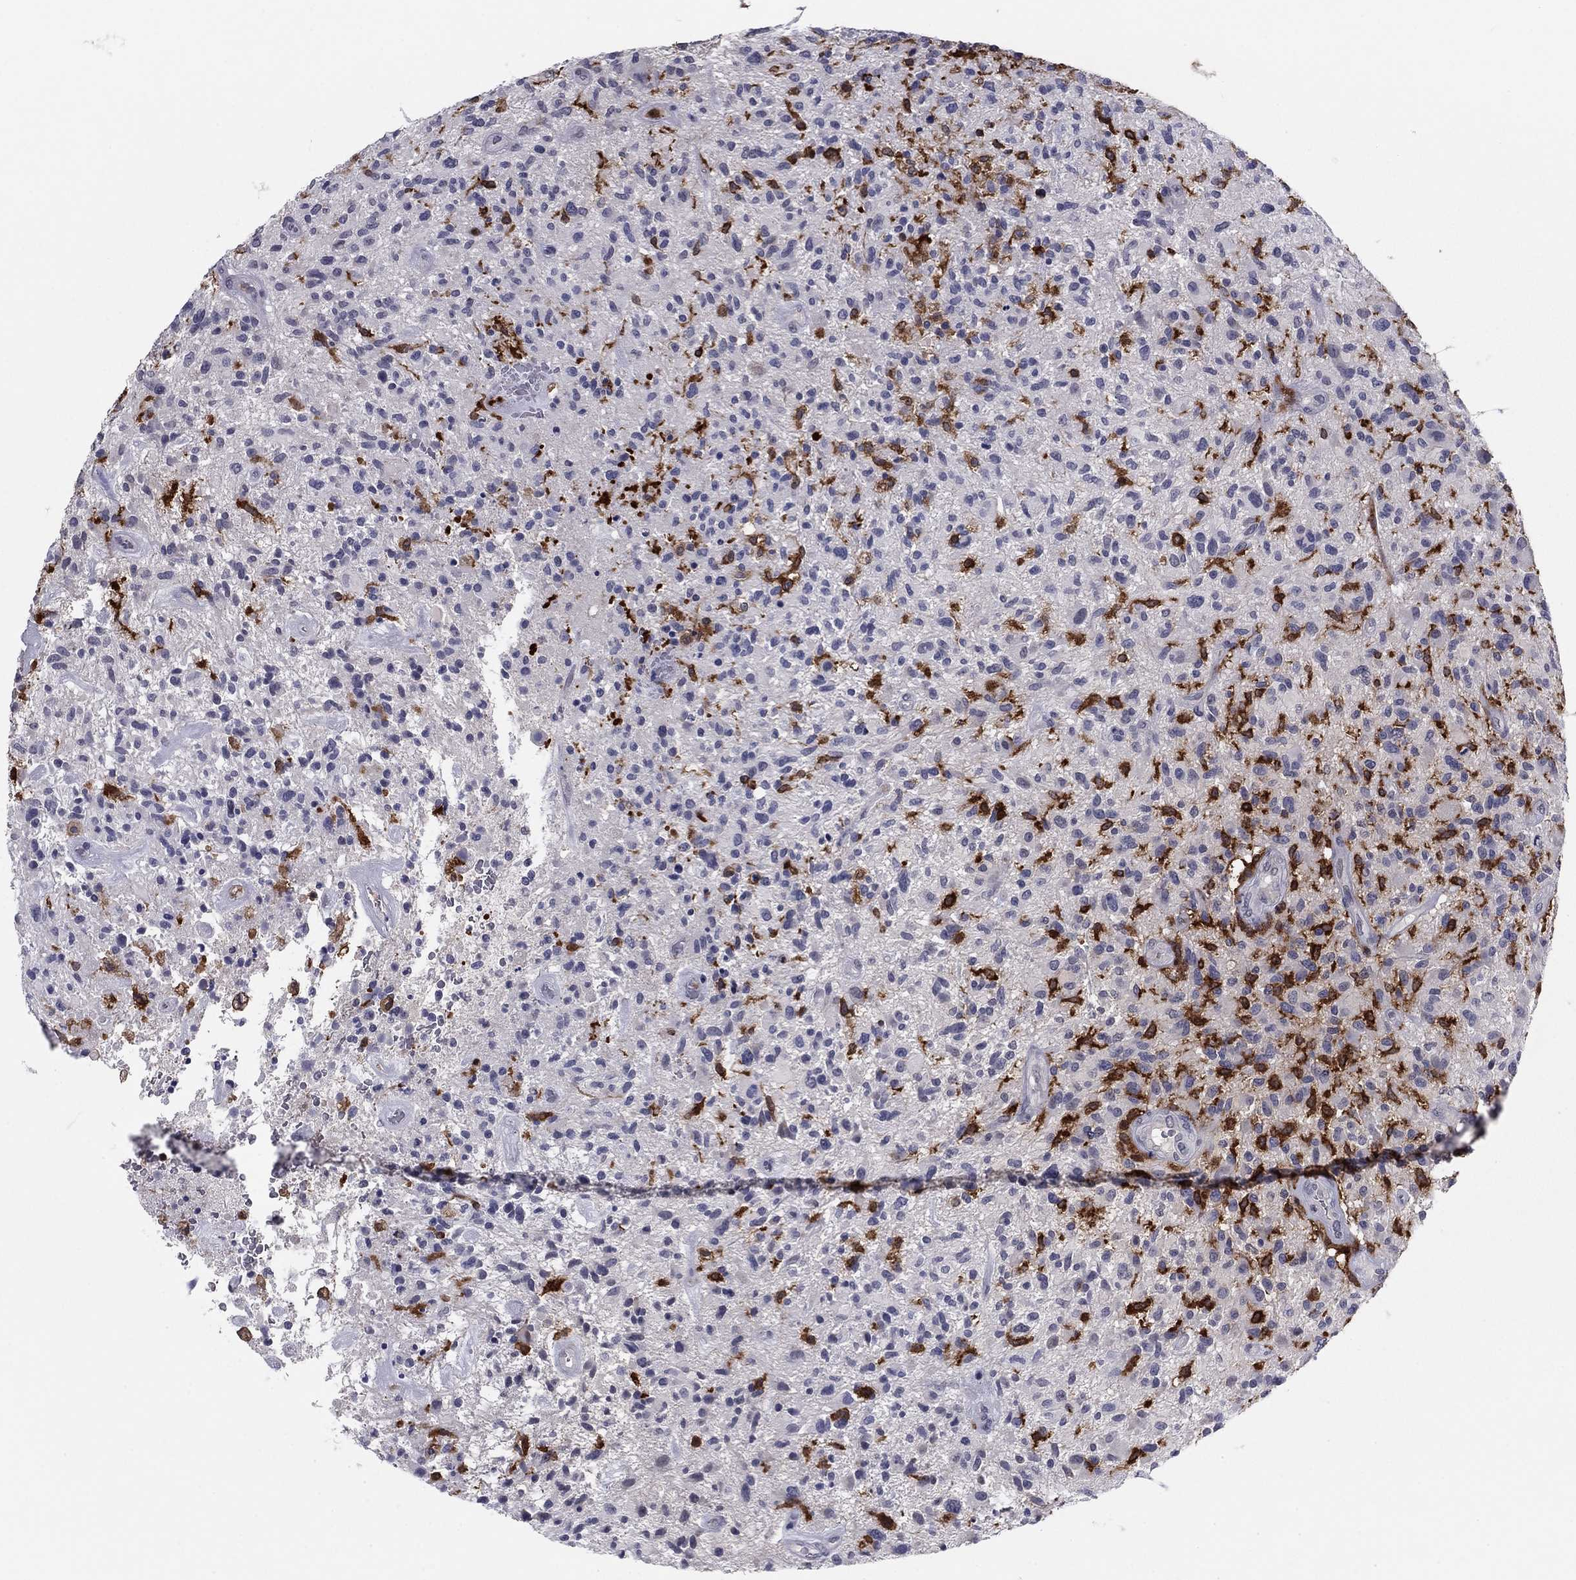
{"staining": {"intensity": "negative", "quantity": "none", "location": "none"}, "tissue": "glioma", "cell_type": "Tumor cells", "image_type": "cancer", "snomed": [{"axis": "morphology", "description": "Glioma, malignant, High grade"}, {"axis": "topography", "description": "Brain"}], "caption": "This is an immunohistochemistry (IHC) photomicrograph of glioma. There is no expression in tumor cells.", "gene": "PLCB2", "patient": {"sex": "male", "age": 47}}